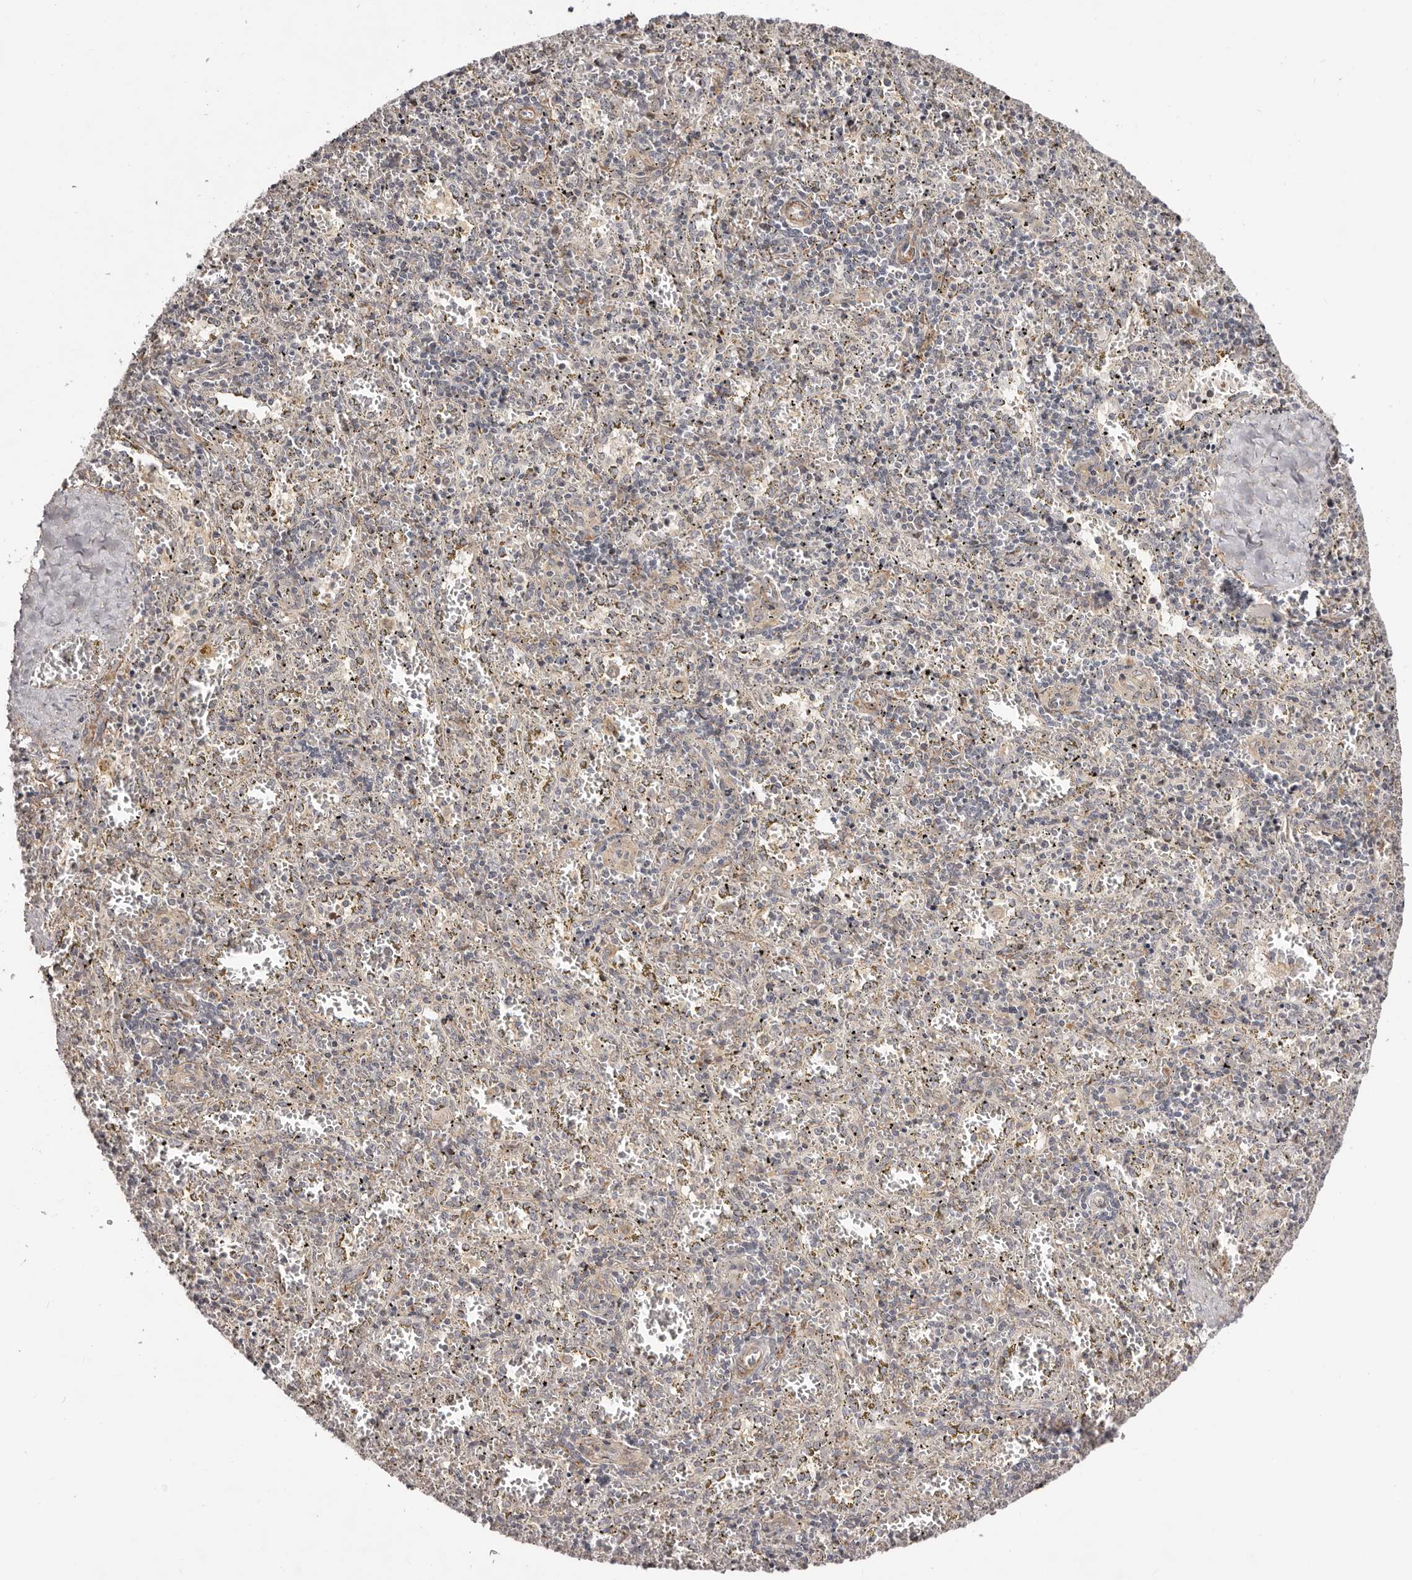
{"staining": {"intensity": "negative", "quantity": "none", "location": "none"}, "tissue": "spleen", "cell_type": "Cells in red pulp", "image_type": "normal", "snomed": [{"axis": "morphology", "description": "Normal tissue, NOS"}, {"axis": "topography", "description": "Spleen"}], "caption": "A micrograph of human spleen is negative for staining in cells in red pulp. (Immunohistochemistry (ihc), brightfield microscopy, high magnification).", "gene": "MICAL2", "patient": {"sex": "male", "age": 11}}